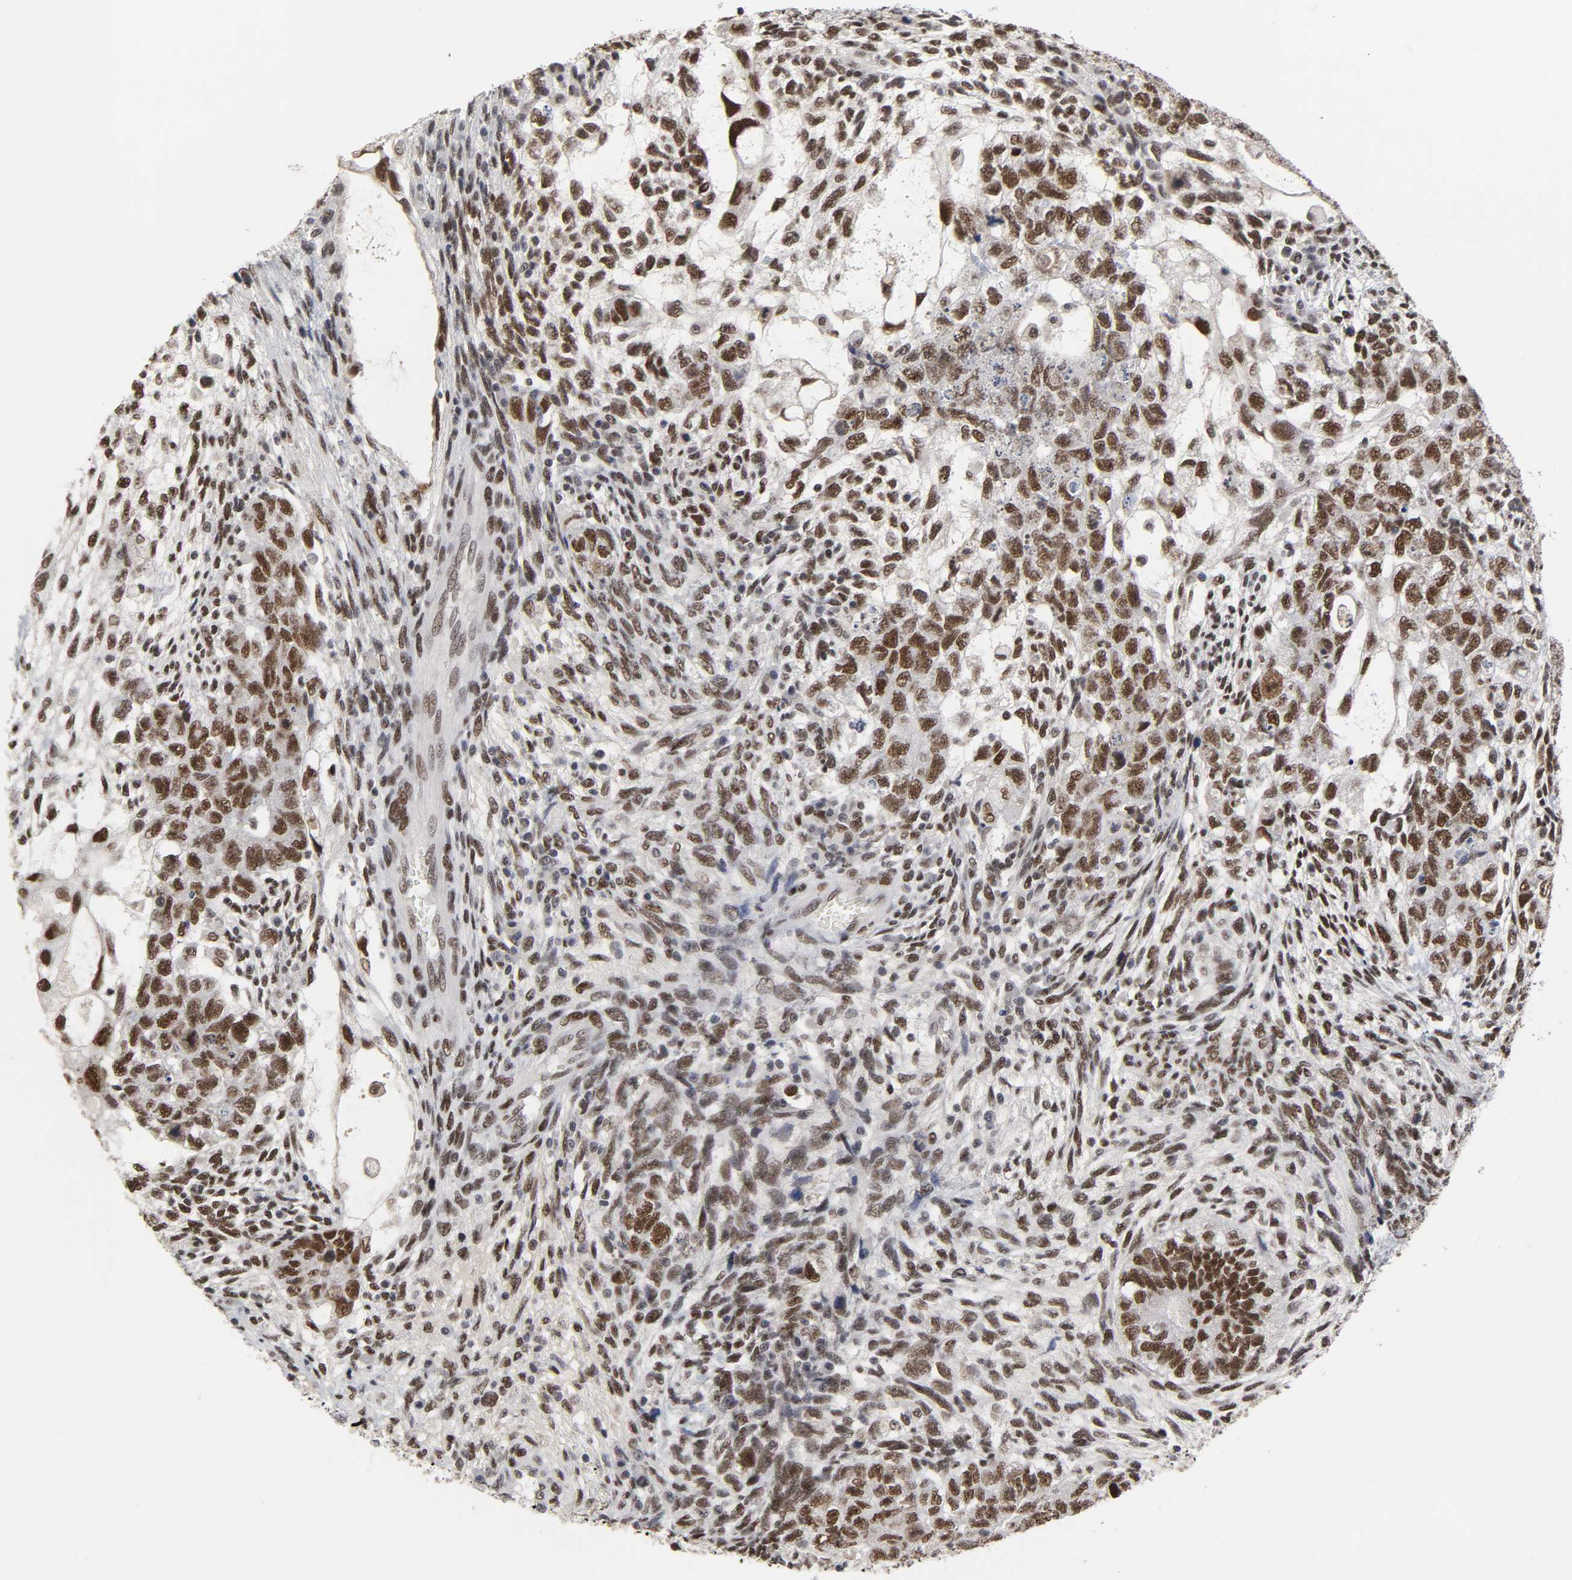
{"staining": {"intensity": "strong", "quantity": ">75%", "location": "nuclear"}, "tissue": "testis cancer", "cell_type": "Tumor cells", "image_type": "cancer", "snomed": [{"axis": "morphology", "description": "Normal tissue, NOS"}, {"axis": "morphology", "description": "Carcinoma, Embryonal, NOS"}, {"axis": "topography", "description": "Testis"}], "caption": "A brown stain shows strong nuclear staining of a protein in human embryonal carcinoma (testis) tumor cells. The staining was performed using DAB (3,3'-diaminobenzidine) to visualize the protein expression in brown, while the nuclei were stained in blue with hematoxylin (Magnification: 20x).", "gene": "TRIM33", "patient": {"sex": "male", "age": 36}}